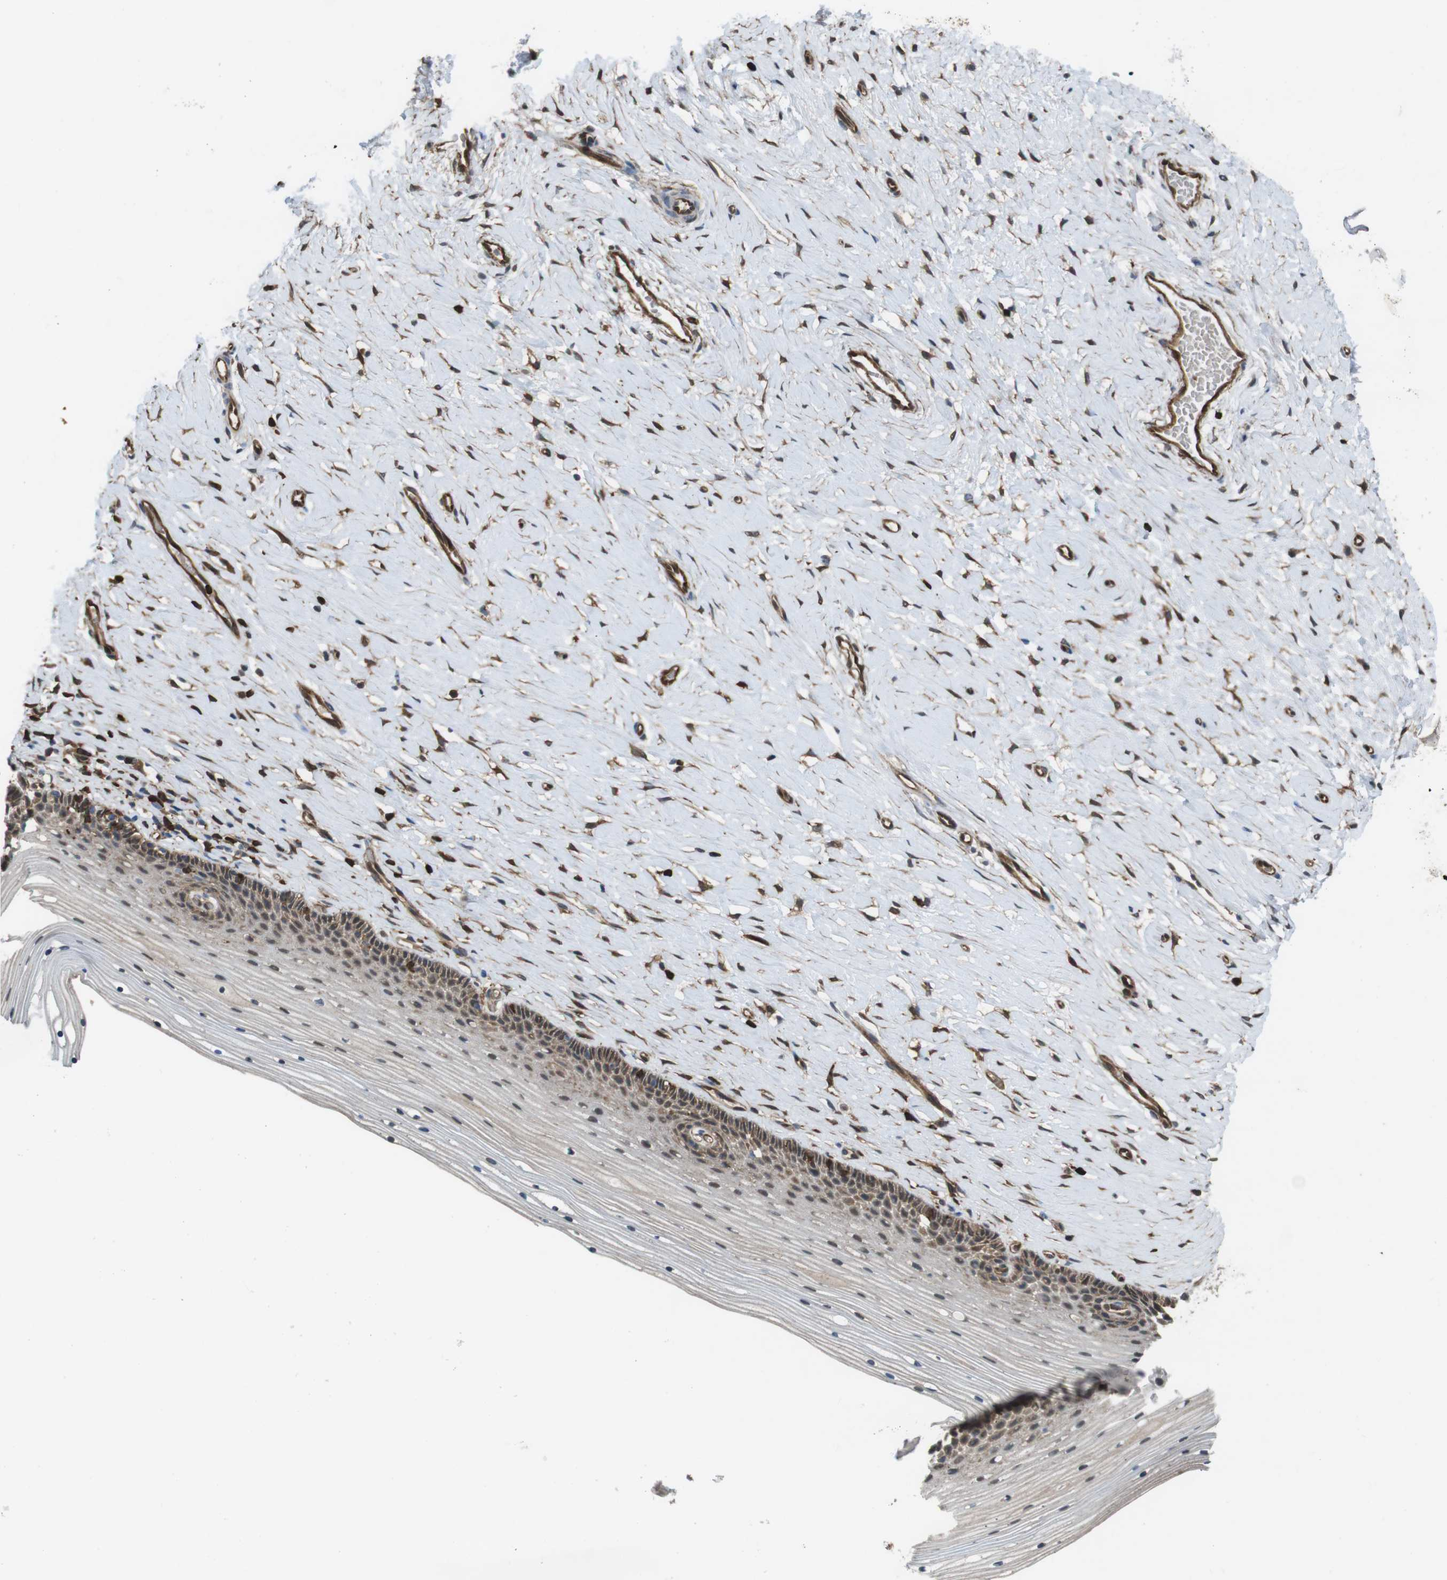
{"staining": {"intensity": "strong", "quantity": ">75%", "location": "cytoplasmic/membranous"}, "tissue": "cervix", "cell_type": "Glandular cells", "image_type": "normal", "snomed": [{"axis": "morphology", "description": "Normal tissue, NOS"}, {"axis": "topography", "description": "Cervix"}], "caption": "Protein staining by IHC reveals strong cytoplasmic/membranous expression in approximately >75% of glandular cells in benign cervix. Using DAB (brown) and hematoxylin (blue) stains, captured at high magnification using brightfield microscopy.", "gene": "ARHGDIA", "patient": {"sex": "female", "age": 39}}